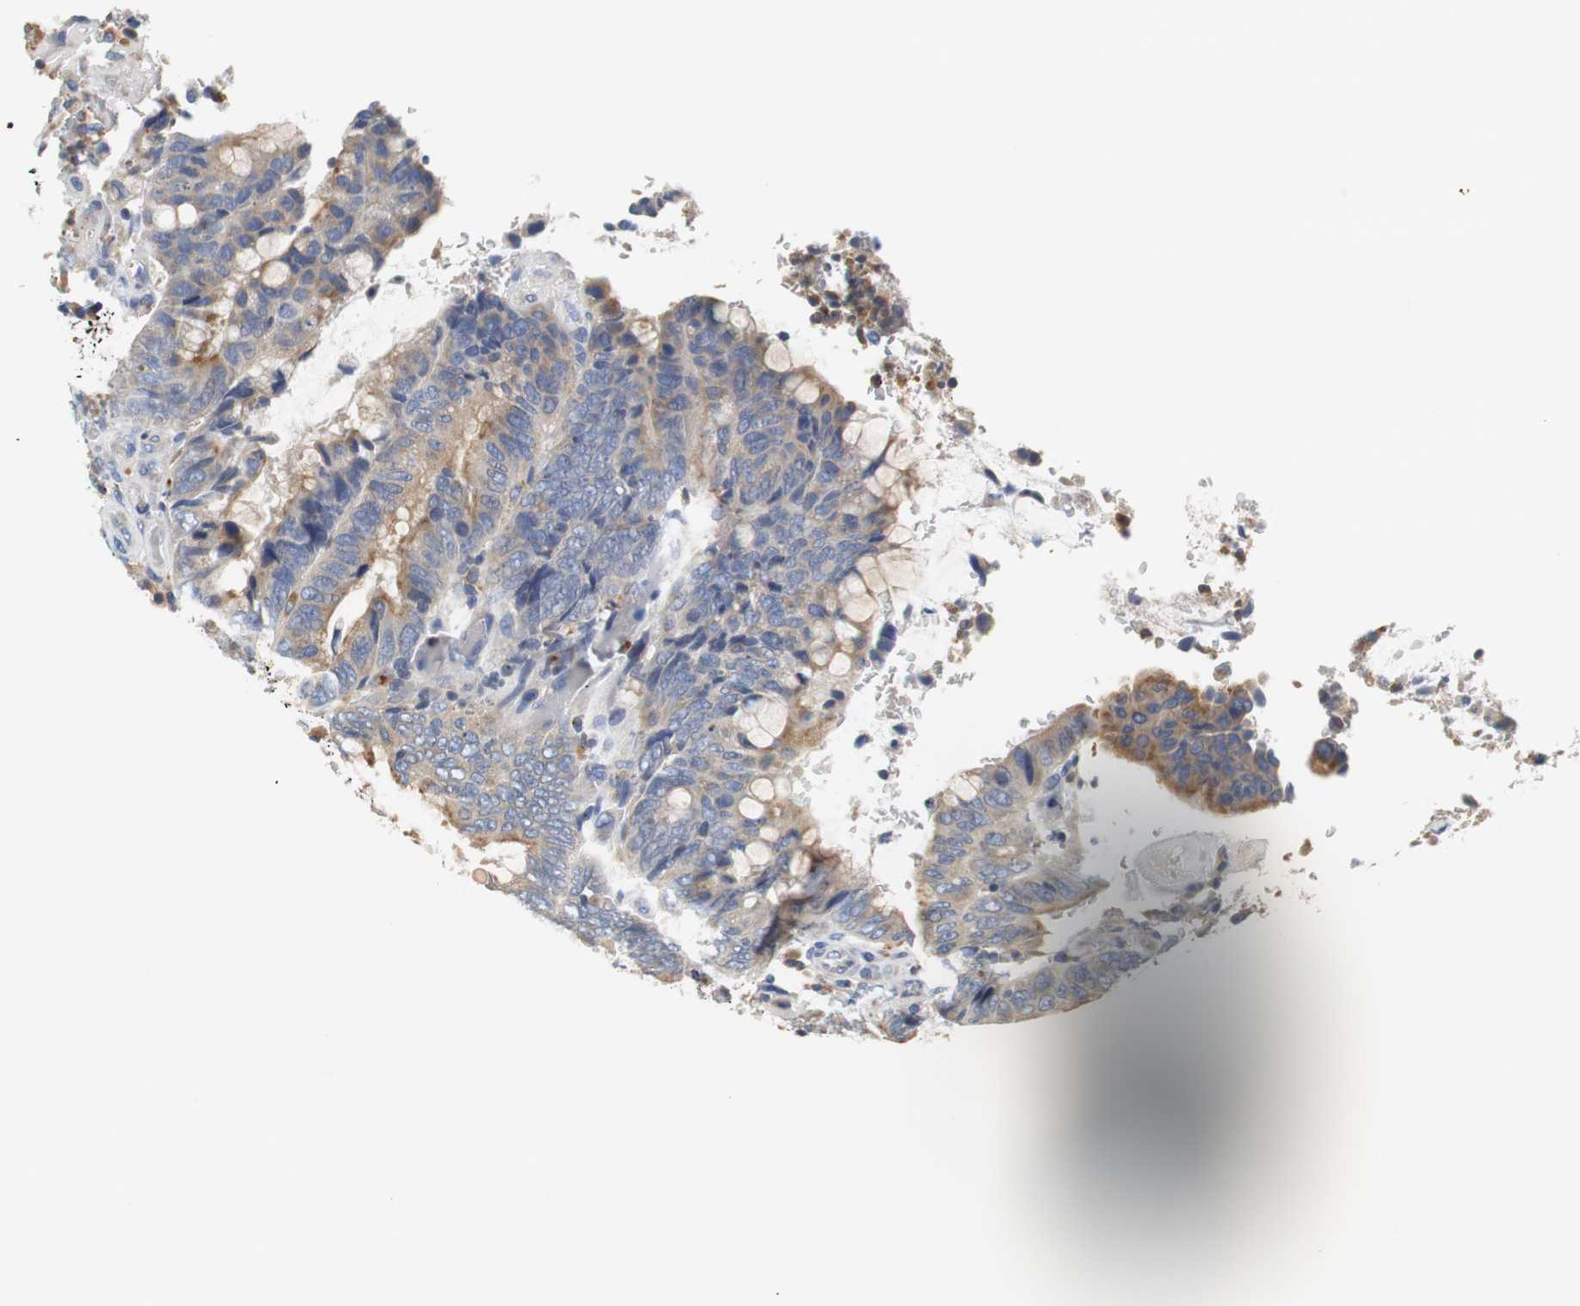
{"staining": {"intensity": "moderate", "quantity": "25%-75%", "location": "cytoplasmic/membranous"}, "tissue": "colorectal cancer", "cell_type": "Tumor cells", "image_type": "cancer", "snomed": [{"axis": "morphology", "description": "Normal tissue, NOS"}, {"axis": "morphology", "description": "Adenocarcinoma, NOS"}, {"axis": "topography", "description": "Rectum"}, {"axis": "topography", "description": "Peripheral nerve tissue"}], "caption": "Colorectal cancer (adenocarcinoma) stained with a protein marker demonstrates moderate staining in tumor cells.", "gene": "VAMP8", "patient": {"sex": "male", "age": 92}}